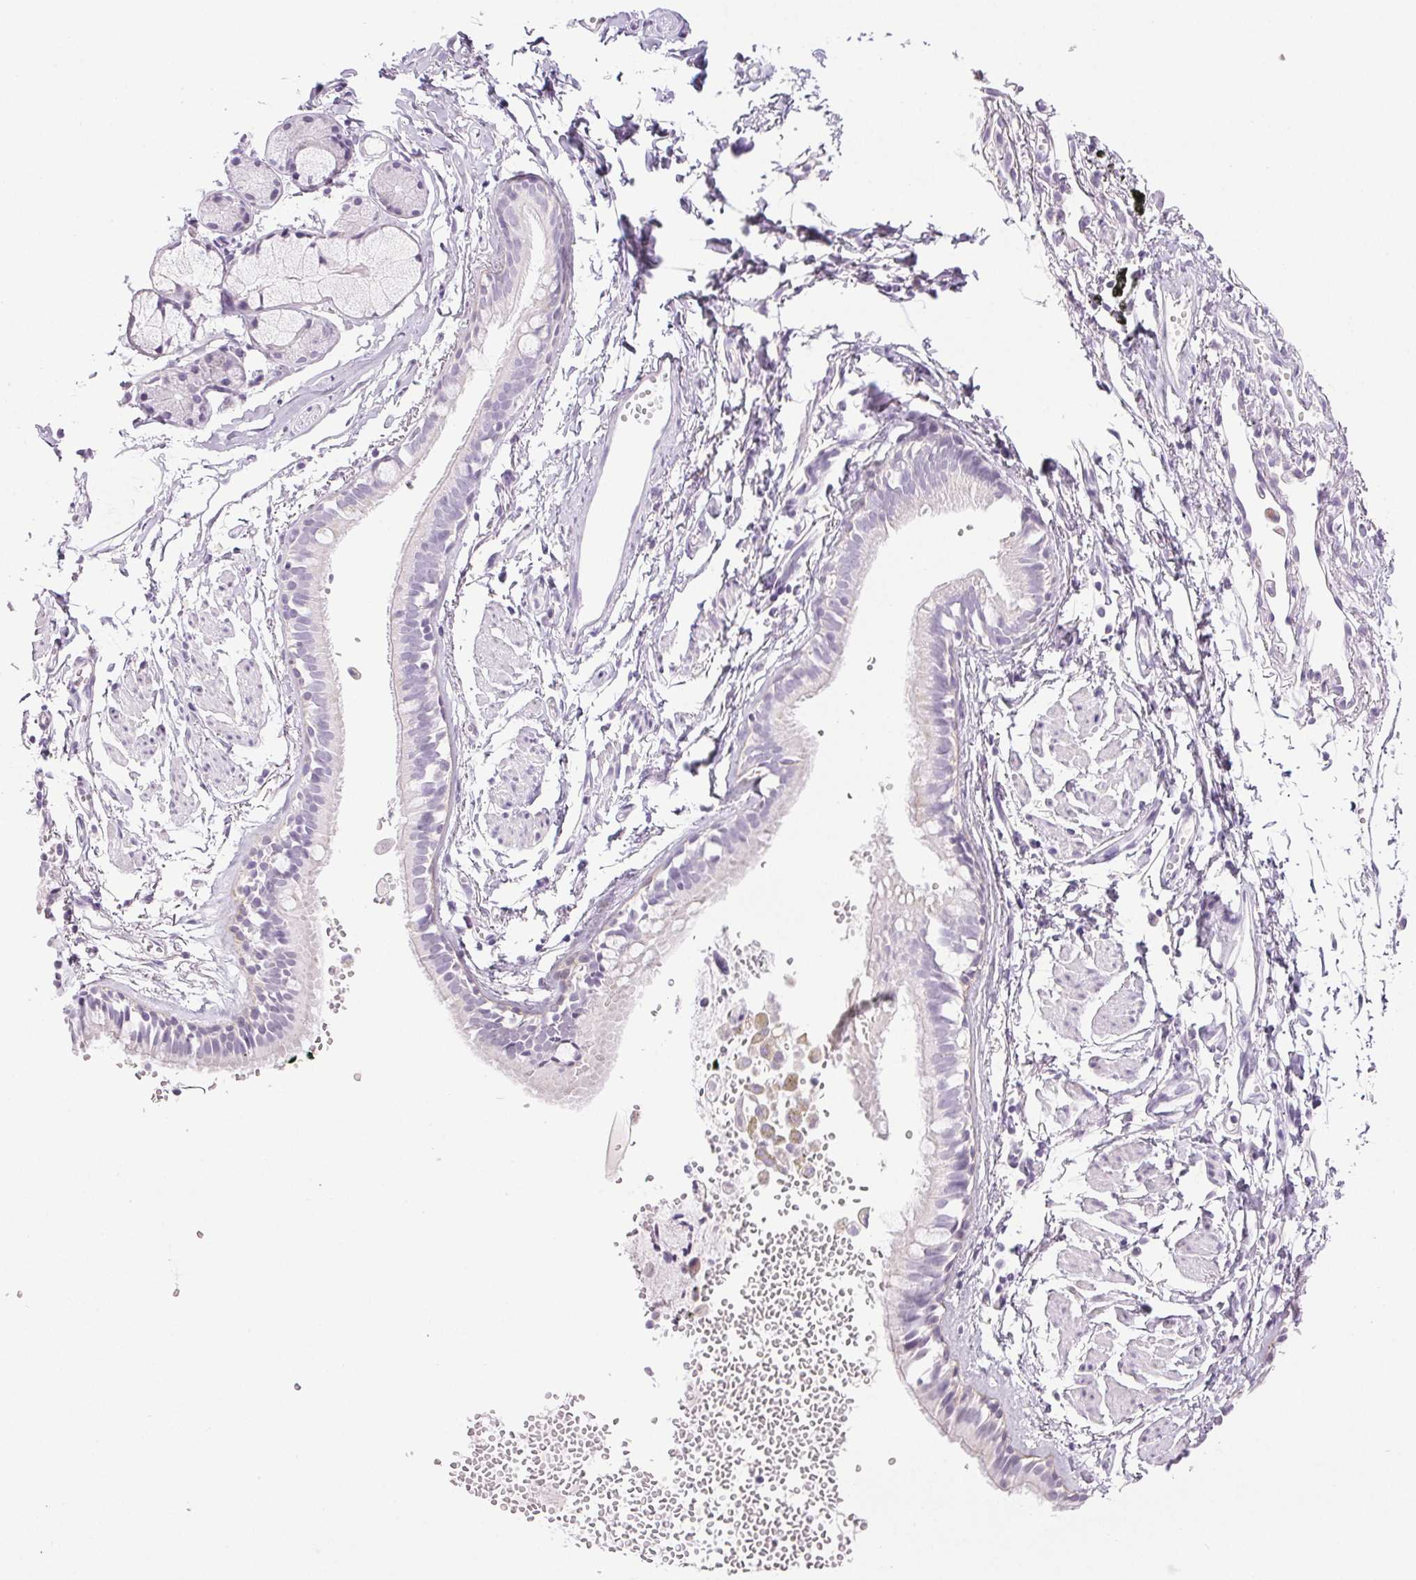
{"staining": {"intensity": "negative", "quantity": "none", "location": "none"}, "tissue": "bronchus", "cell_type": "Respiratory epithelial cells", "image_type": "normal", "snomed": [{"axis": "morphology", "description": "Normal tissue, NOS"}, {"axis": "topography", "description": "Cartilage tissue"}, {"axis": "topography", "description": "Bronchus"}], "caption": "The photomicrograph demonstrates no significant positivity in respiratory epithelial cells of bronchus.", "gene": "COL7A1", "patient": {"sex": "female", "age": 59}}